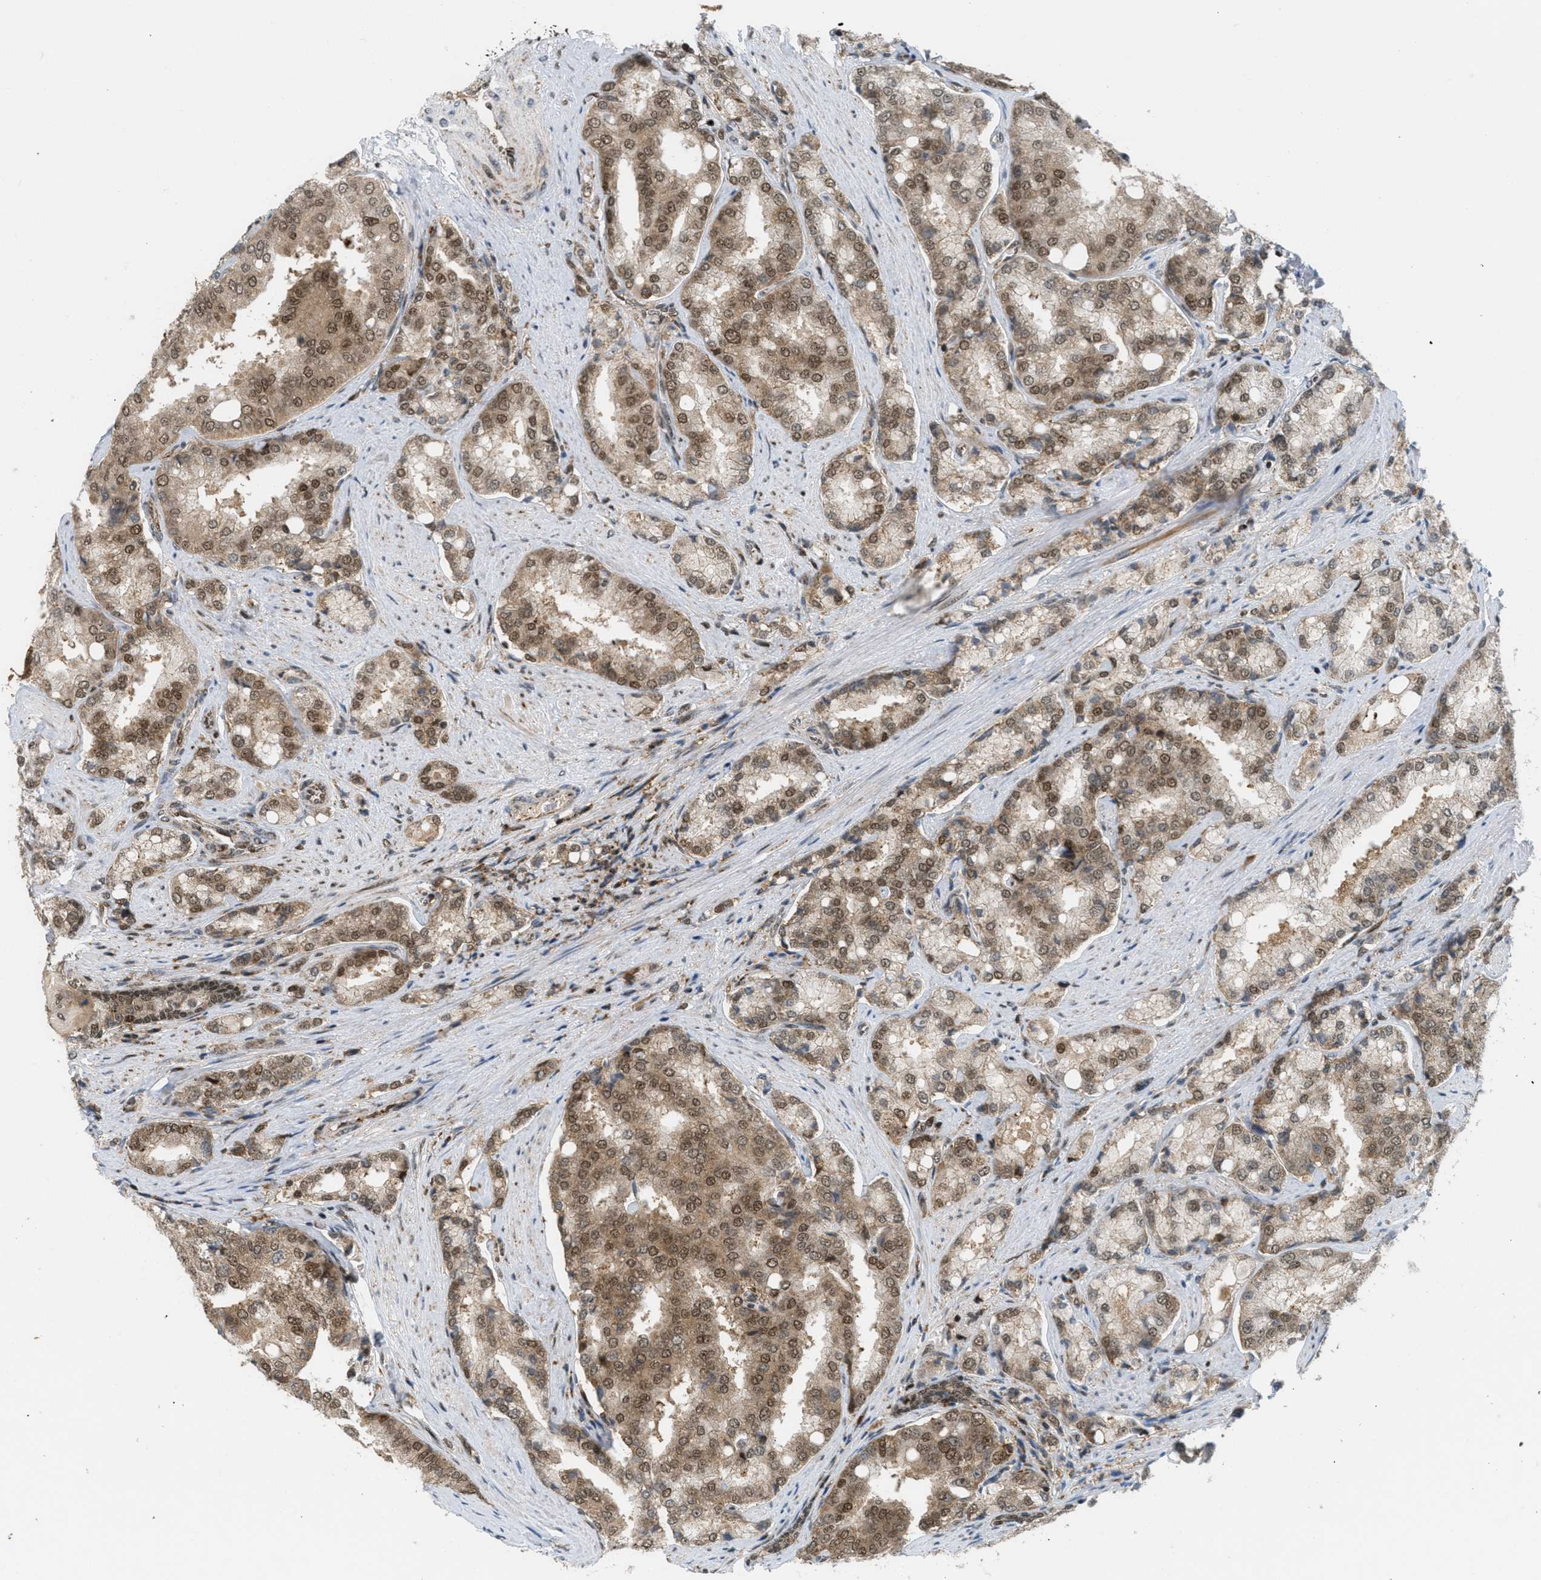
{"staining": {"intensity": "moderate", "quantity": ">75%", "location": "cytoplasmic/membranous,nuclear"}, "tissue": "prostate cancer", "cell_type": "Tumor cells", "image_type": "cancer", "snomed": [{"axis": "morphology", "description": "Adenocarcinoma, High grade"}, {"axis": "topography", "description": "Prostate"}], "caption": "High-grade adenocarcinoma (prostate) stained with a protein marker shows moderate staining in tumor cells.", "gene": "TLK1", "patient": {"sex": "male", "age": 50}}